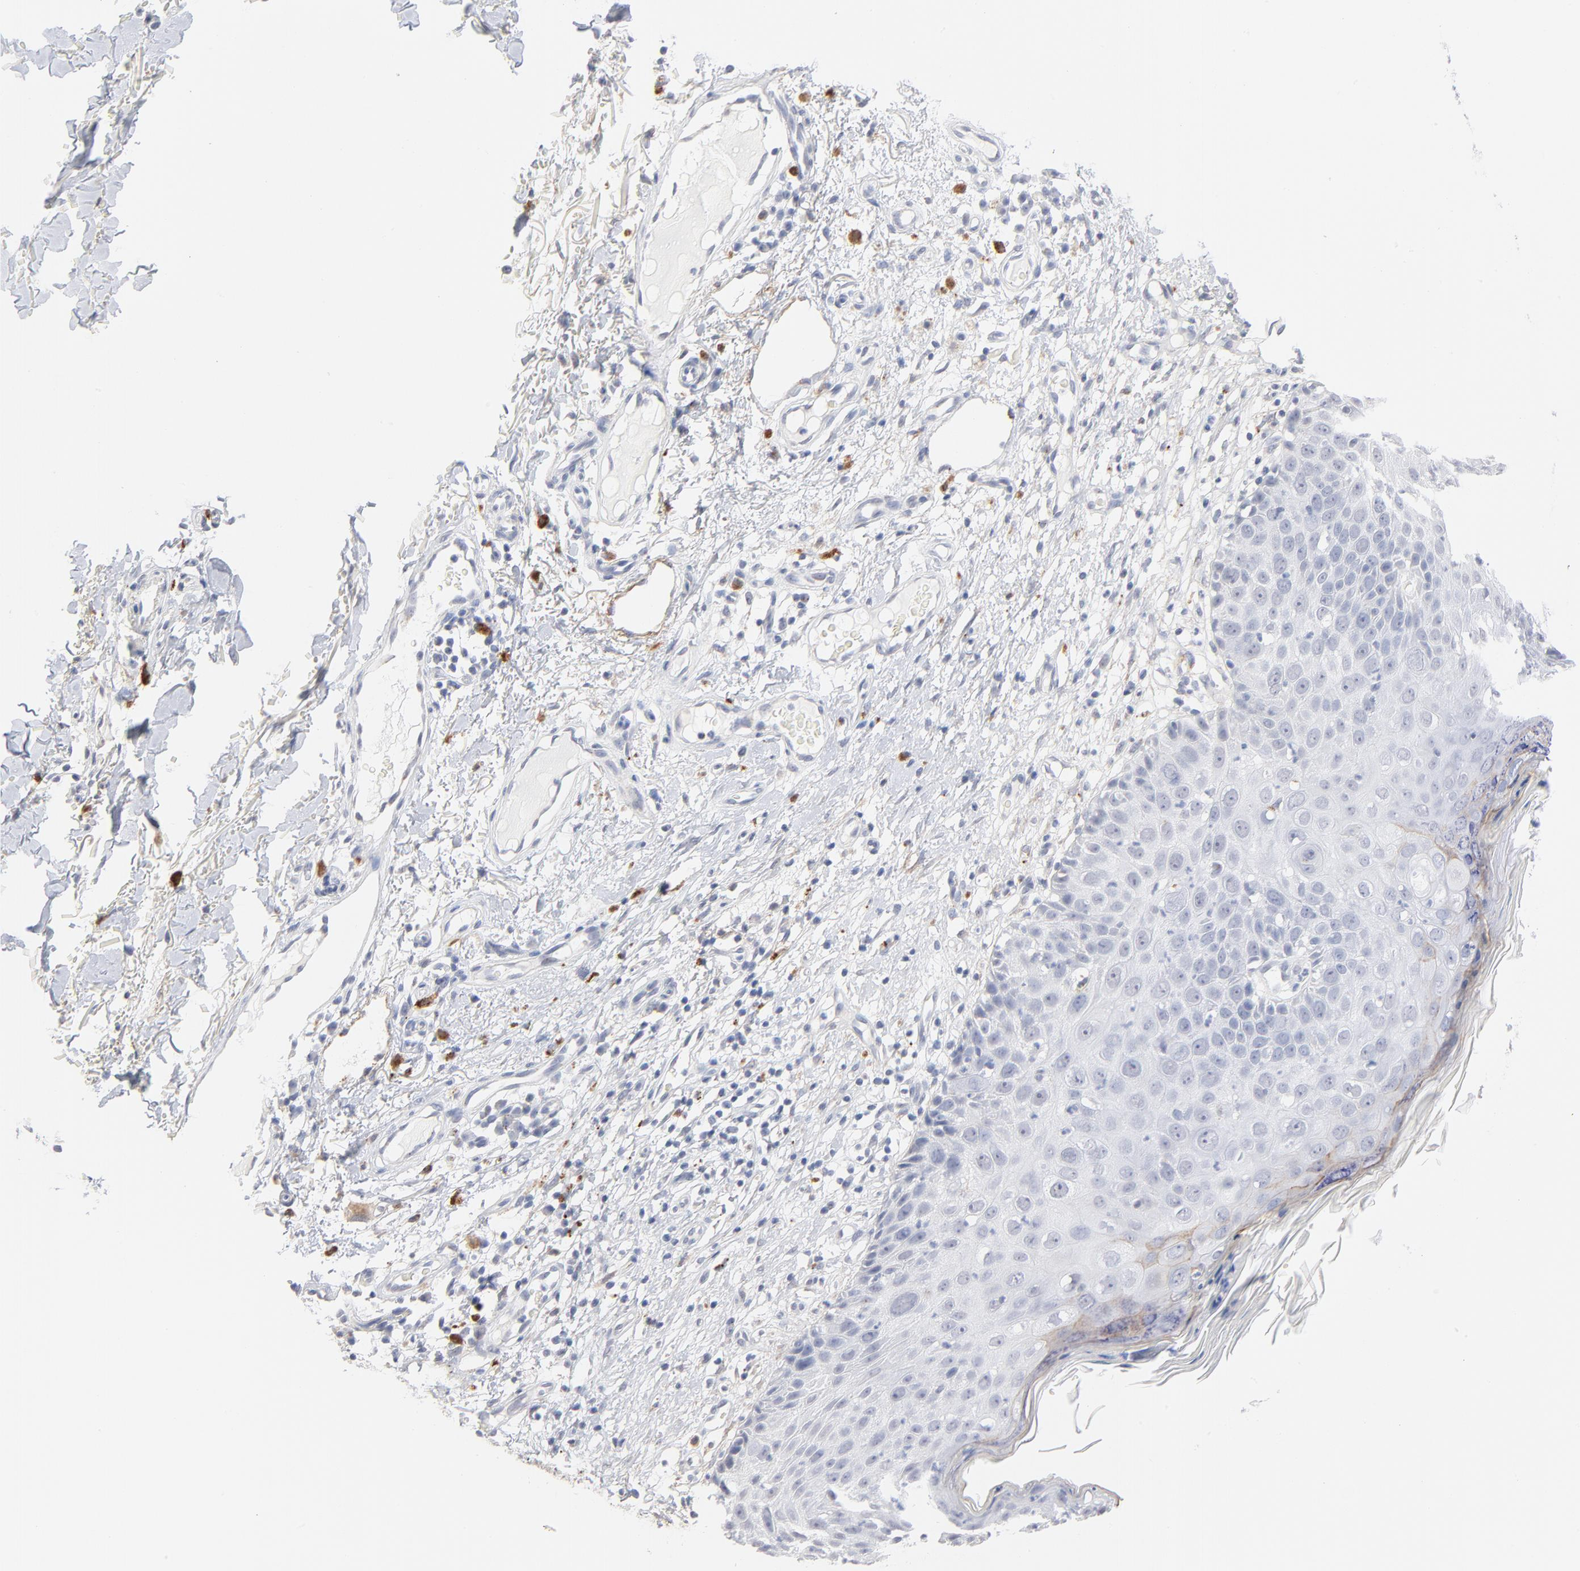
{"staining": {"intensity": "negative", "quantity": "none", "location": "none"}, "tissue": "skin cancer", "cell_type": "Tumor cells", "image_type": "cancer", "snomed": [{"axis": "morphology", "description": "Squamous cell carcinoma, NOS"}, {"axis": "topography", "description": "Skin"}], "caption": "Tumor cells show no significant staining in skin cancer.", "gene": "LTBP2", "patient": {"sex": "male", "age": 87}}